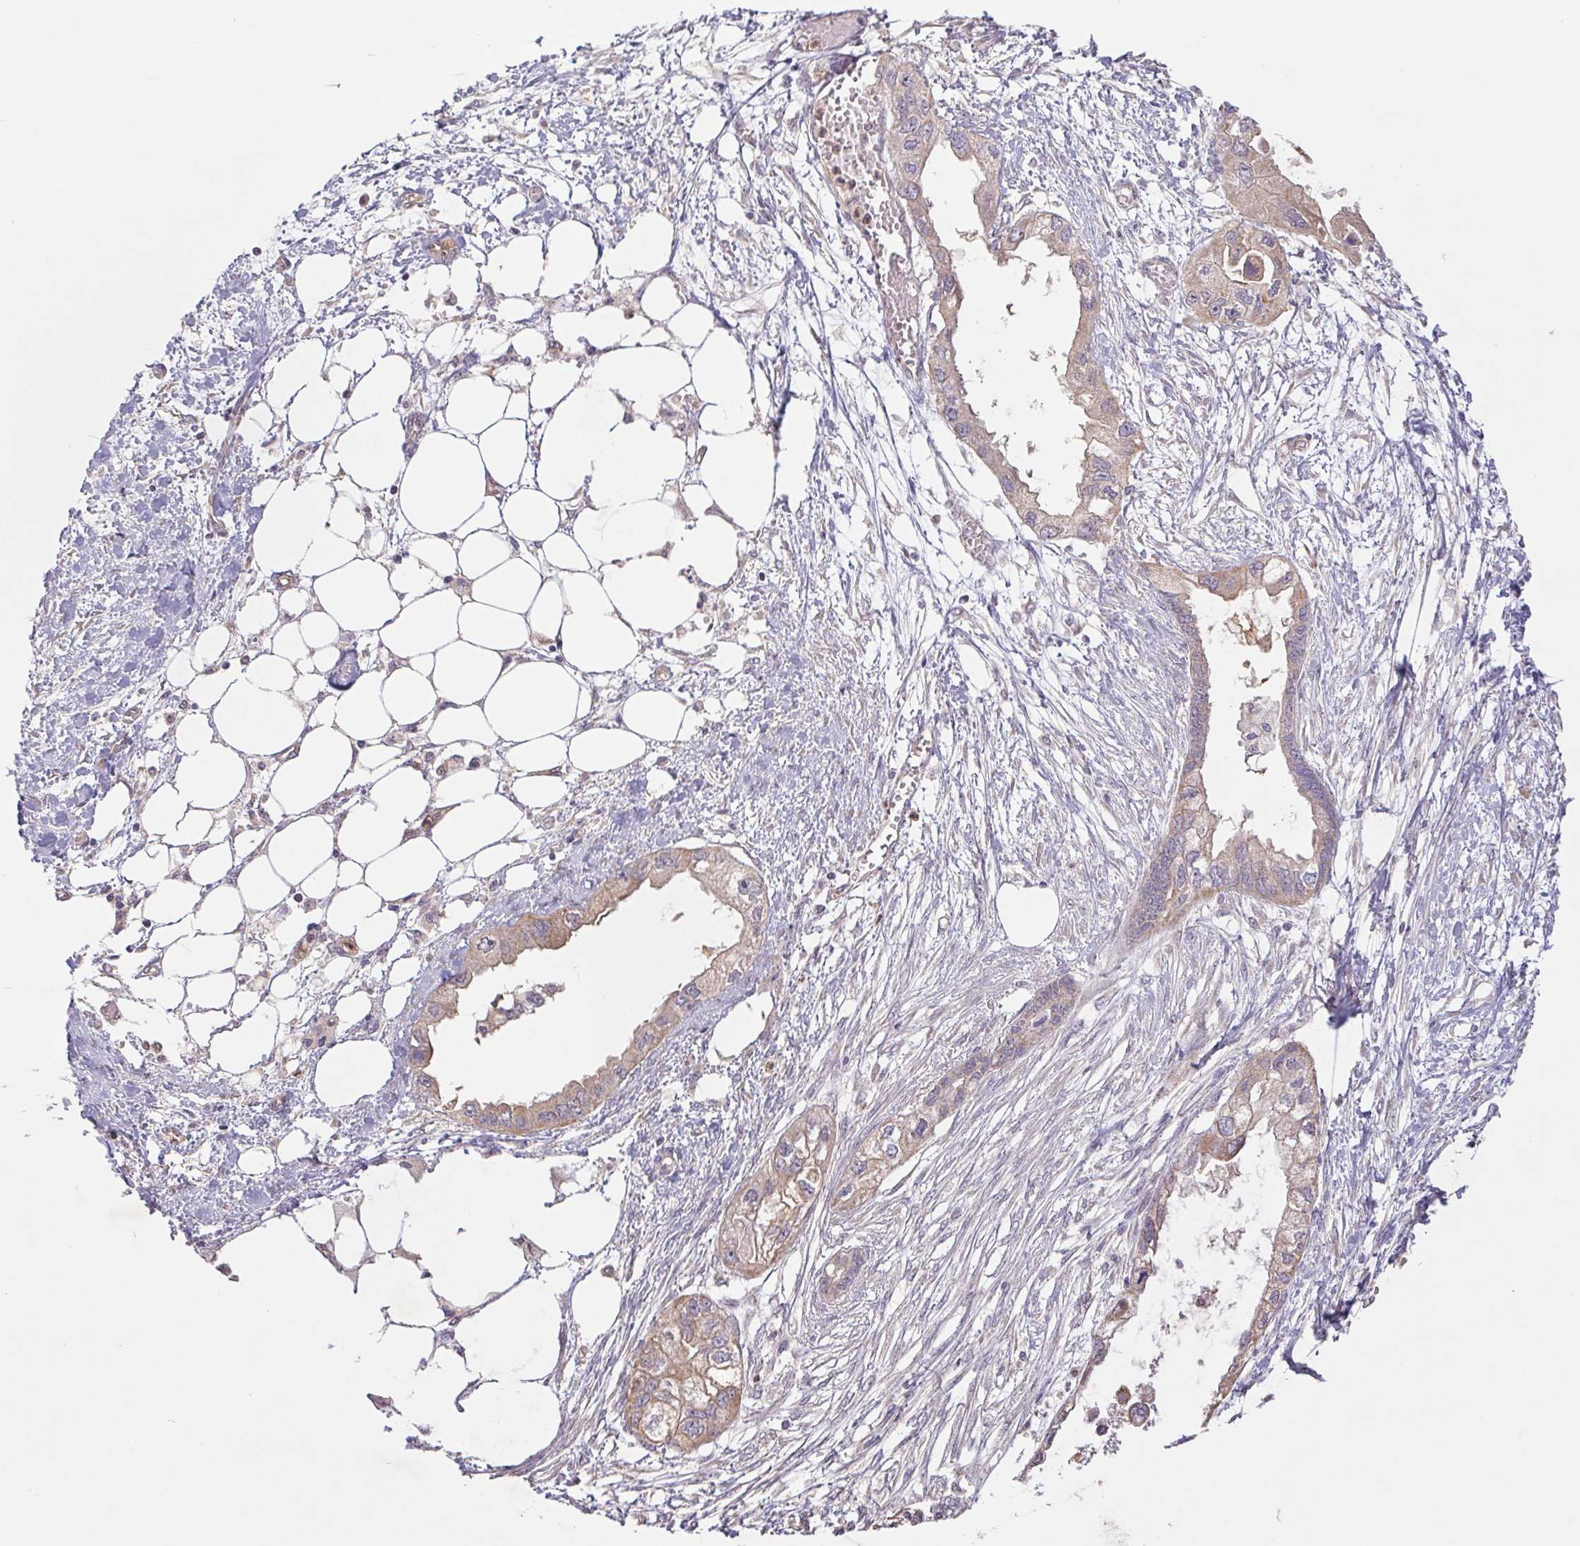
{"staining": {"intensity": "moderate", "quantity": ">75%", "location": "cytoplasmic/membranous"}, "tissue": "endometrial cancer", "cell_type": "Tumor cells", "image_type": "cancer", "snomed": [{"axis": "morphology", "description": "Adenocarcinoma, NOS"}, {"axis": "morphology", "description": "Adenocarcinoma, metastatic, NOS"}, {"axis": "topography", "description": "Adipose tissue"}, {"axis": "topography", "description": "Endometrium"}], "caption": "Metastatic adenocarcinoma (endometrial) stained for a protein exhibits moderate cytoplasmic/membranous positivity in tumor cells.", "gene": "RAB11A", "patient": {"sex": "female", "age": 67}}